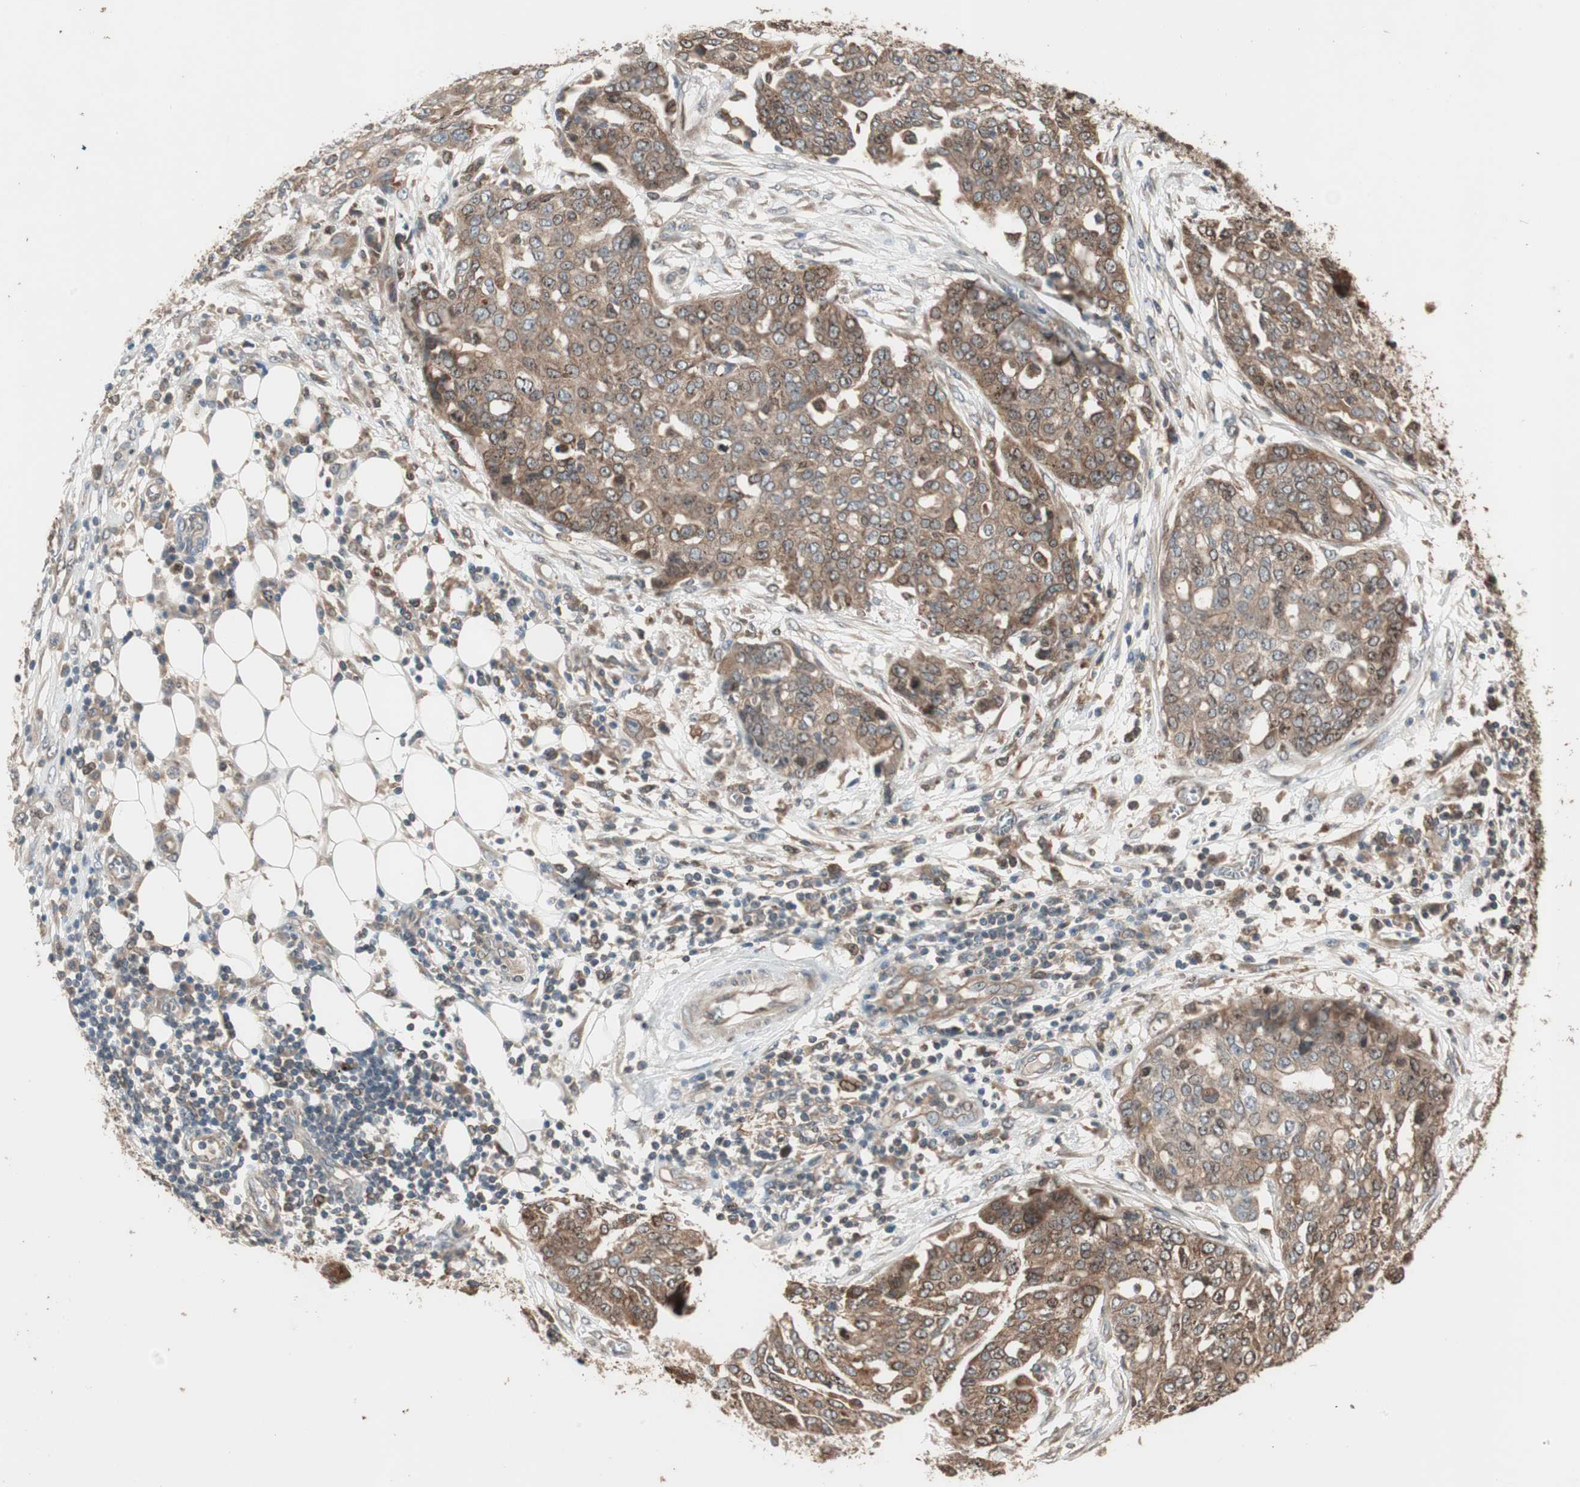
{"staining": {"intensity": "moderate", "quantity": ">75%", "location": "cytoplasmic/membranous"}, "tissue": "ovarian cancer", "cell_type": "Tumor cells", "image_type": "cancer", "snomed": [{"axis": "morphology", "description": "Cystadenocarcinoma, serous, NOS"}, {"axis": "topography", "description": "Soft tissue"}, {"axis": "topography", "description": "Ovary"}], "caption": "There is medium levels of moderate cytoplasmic/membranous staining in tumor cells of ovarian cancer (serous cystadenocarcinoma), as demonstrated by immunohistochemical staining (brown color).", "gene": "ATP6AP2", "patient": {"sex": "female", "age": 57}}